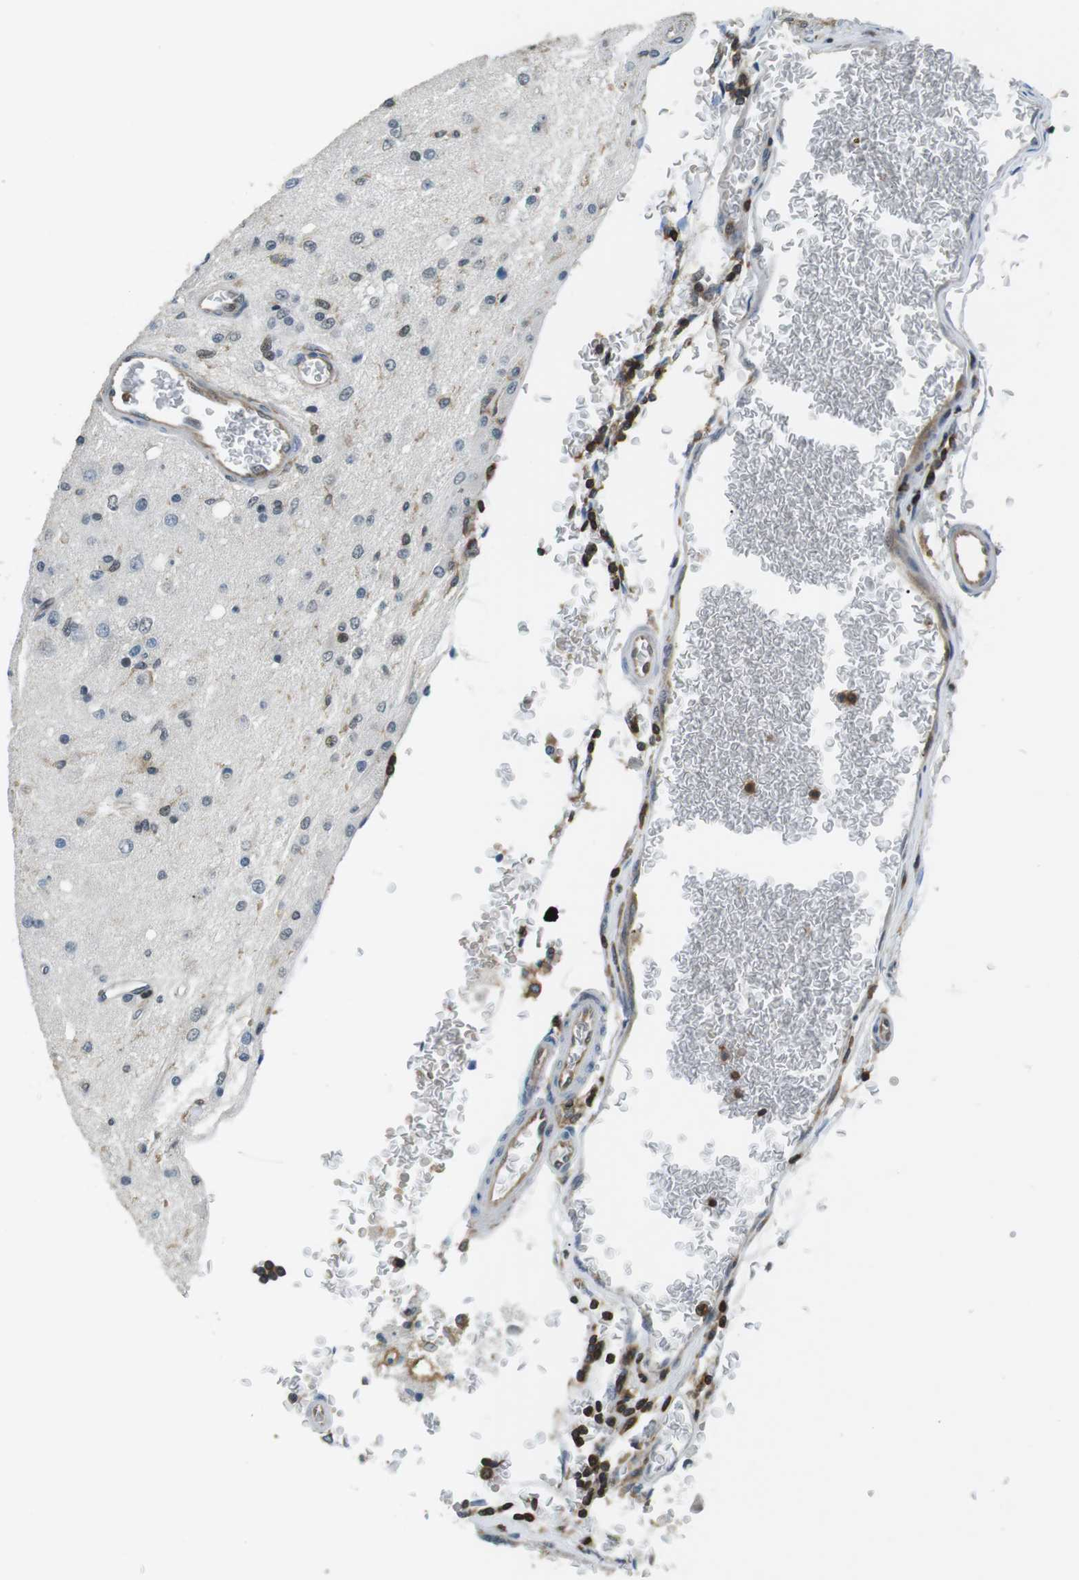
{"staining": {"intensity": "negative", "quantity": "none", "location": "none"}, "tissue": "glioma", "cell_type": "Tumor cells", "image_type": "cancer", "snomed": [{"axis": "morphology", "description": "Normal tissue, NOS"}, {"axis": "morphology", "description": "Glioma, malignant, High grade"}, {"axis": "topography", "description": "Cerebral cortex"}], "caption": "Glioma was stained to show a protein in brown. There is no significant positivity in tumor cells.", "gene": "STK10", "patient": {"sex": "male", "age": 77}}